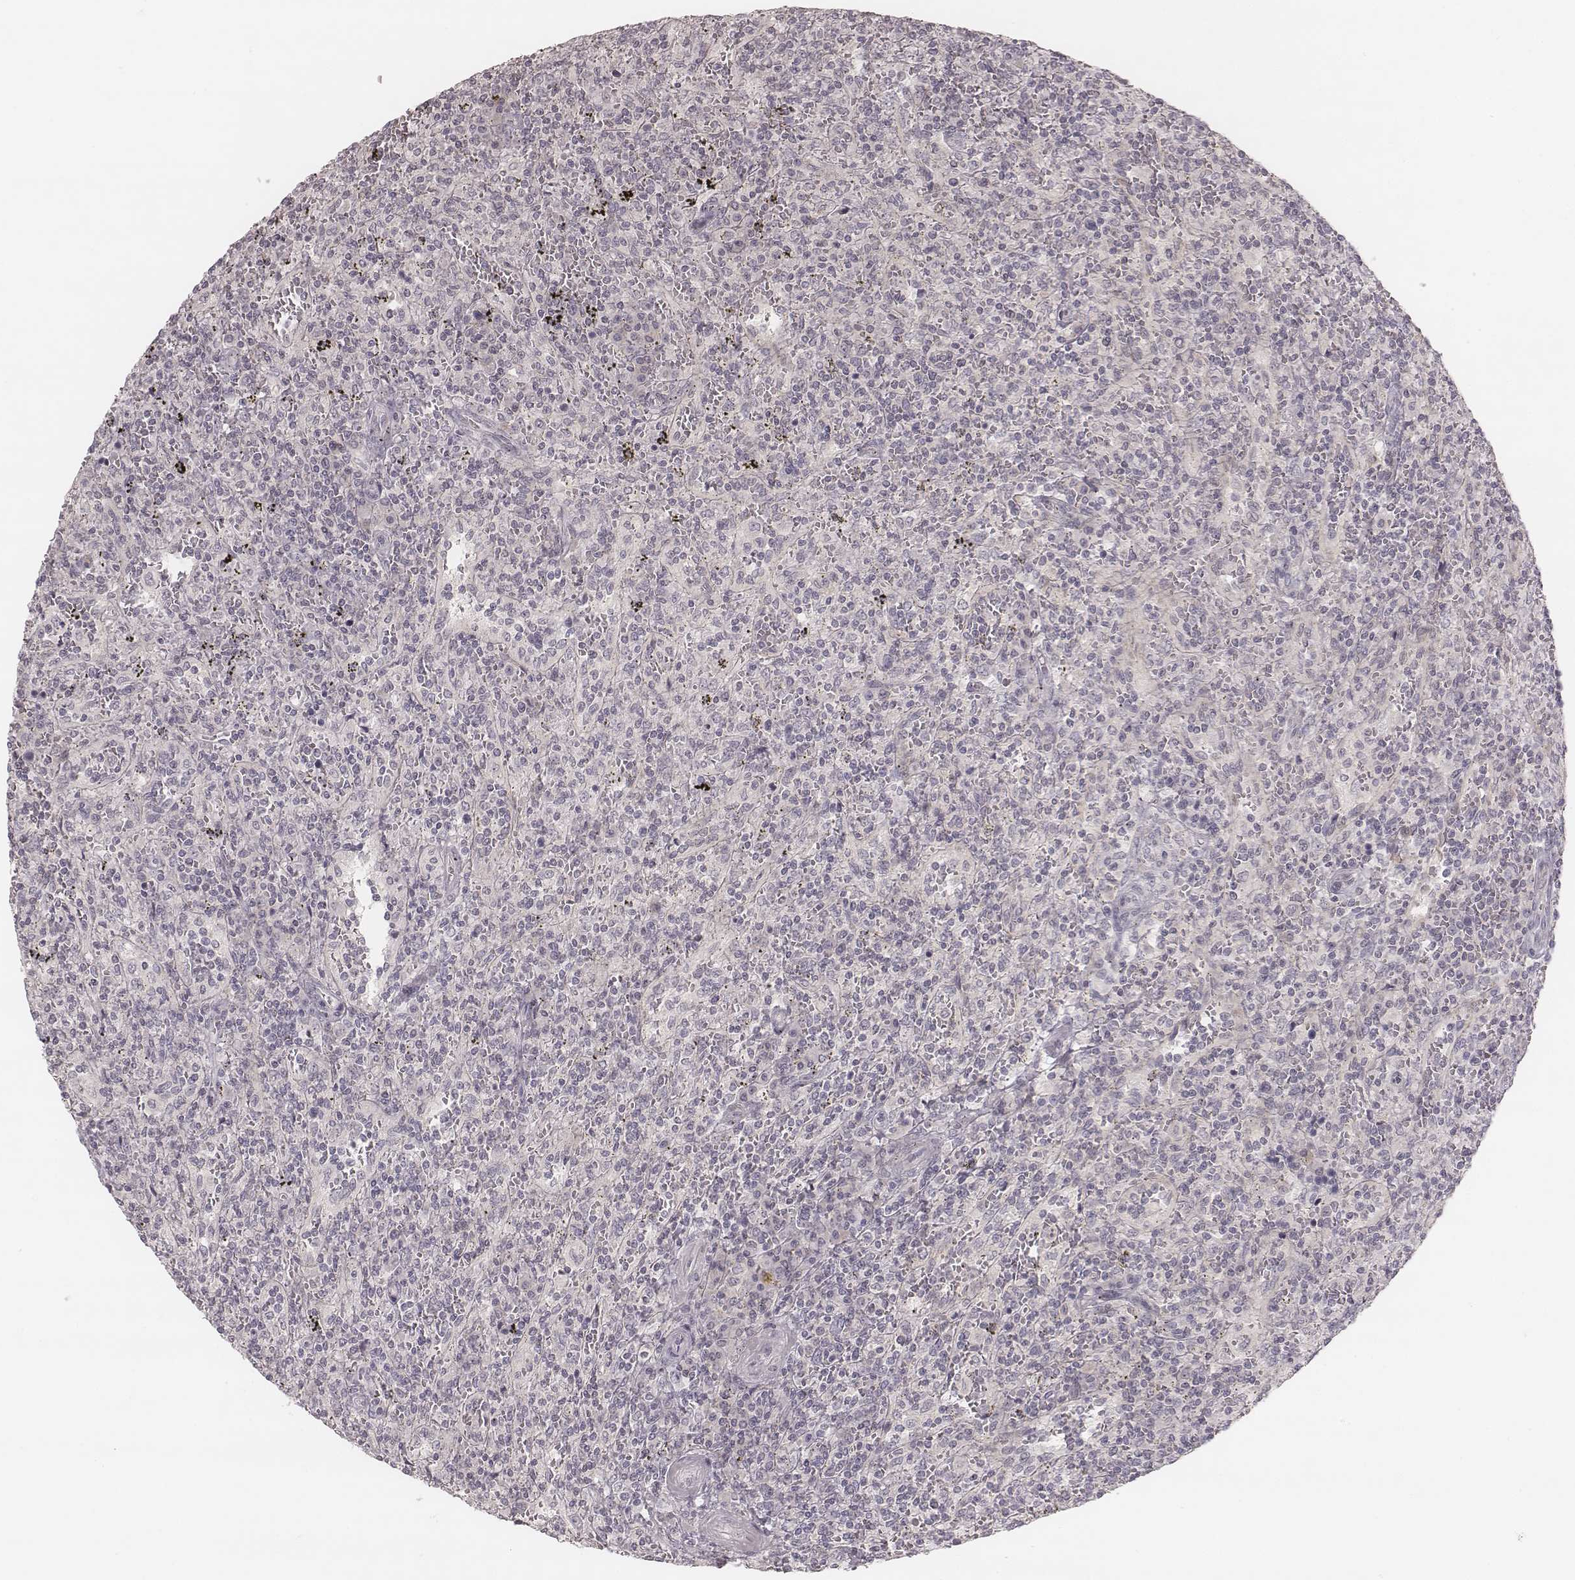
{"staining": {"intensity": "negative", "quantity": "none", "location": "none"}, "tissue": "lymphoma", "cell_type": "Tumor cells", "image_type": "cancer", "snomed": [{"axis": "morphology", "description": "Malignant lymphoma, non-Hodgkin's type, Low grade"}, {"axis": "topography", "description": "Spleen"}], "caption": "Tumor cells show no significant expression in low-grade malignant lymphoma, non-Hodgkin's type. Brightfield microscopy of immunohistochemistry (IHC) stained with DAB (brown) and hematoxylin (blue), captured at high magnification.", "gene": "ACACB", "patient": {"sex": "male", "age": 62}}